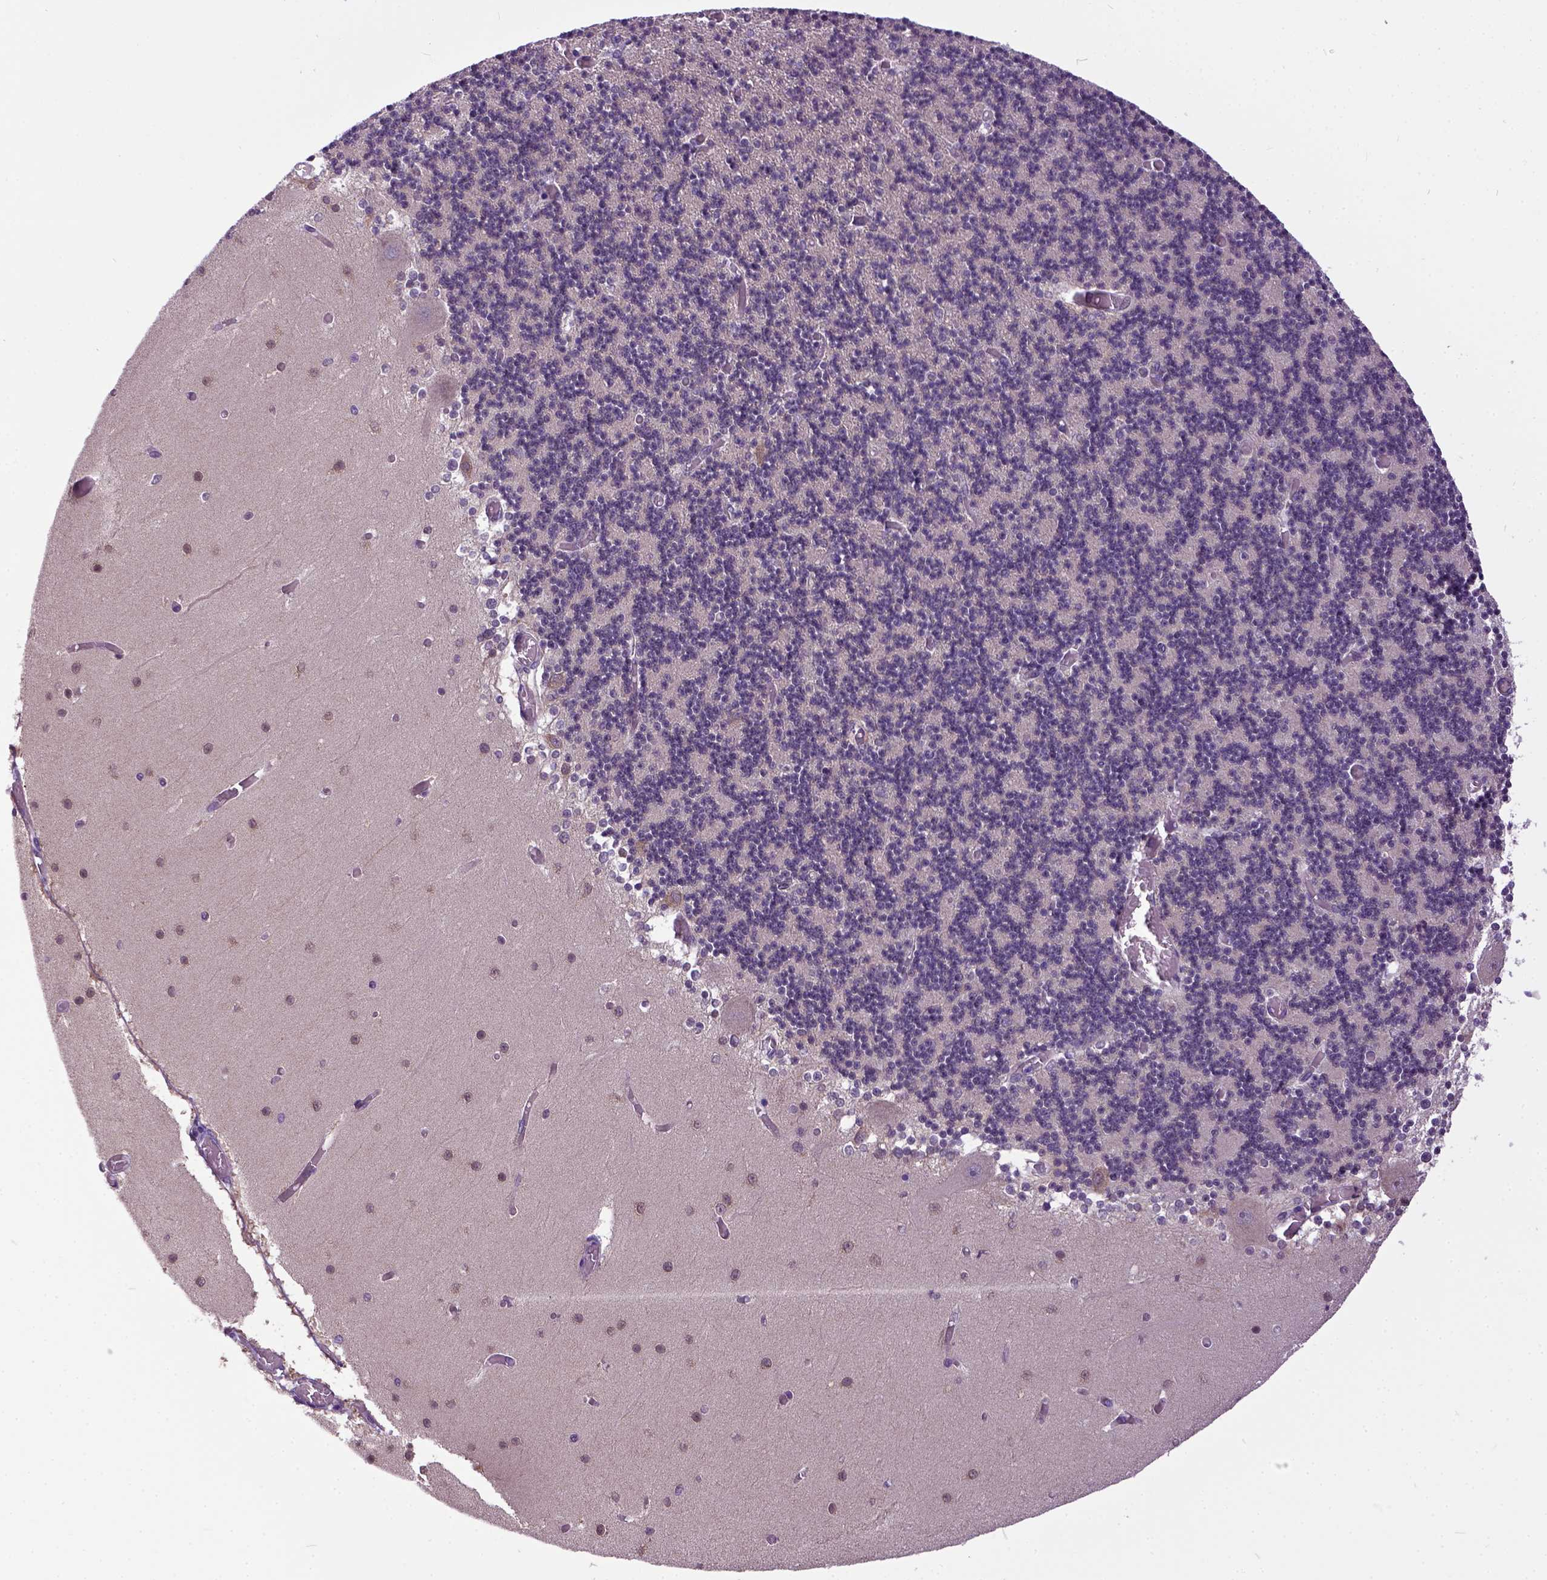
{"staining": {"intensity": "weak", "quantity": ">75%", "location": "cytoplasmic/membranous"}, "tissue": "cerebellum", "cell_type": "Cells in granular layer", "image_type": "normal", "snomed": [{"axis": "morphology", "description": "Normal tissue, NOS"}, {"axis": "topography", "description": "Cerebellum"}], "caption": "Protein analysis of benign cerebellum exhibits weak cytoplasmic/membranous staining in about >75% of cells in granular layer.", "gene": "NEK5", "patient": {"sex": "female", "age": 28}}